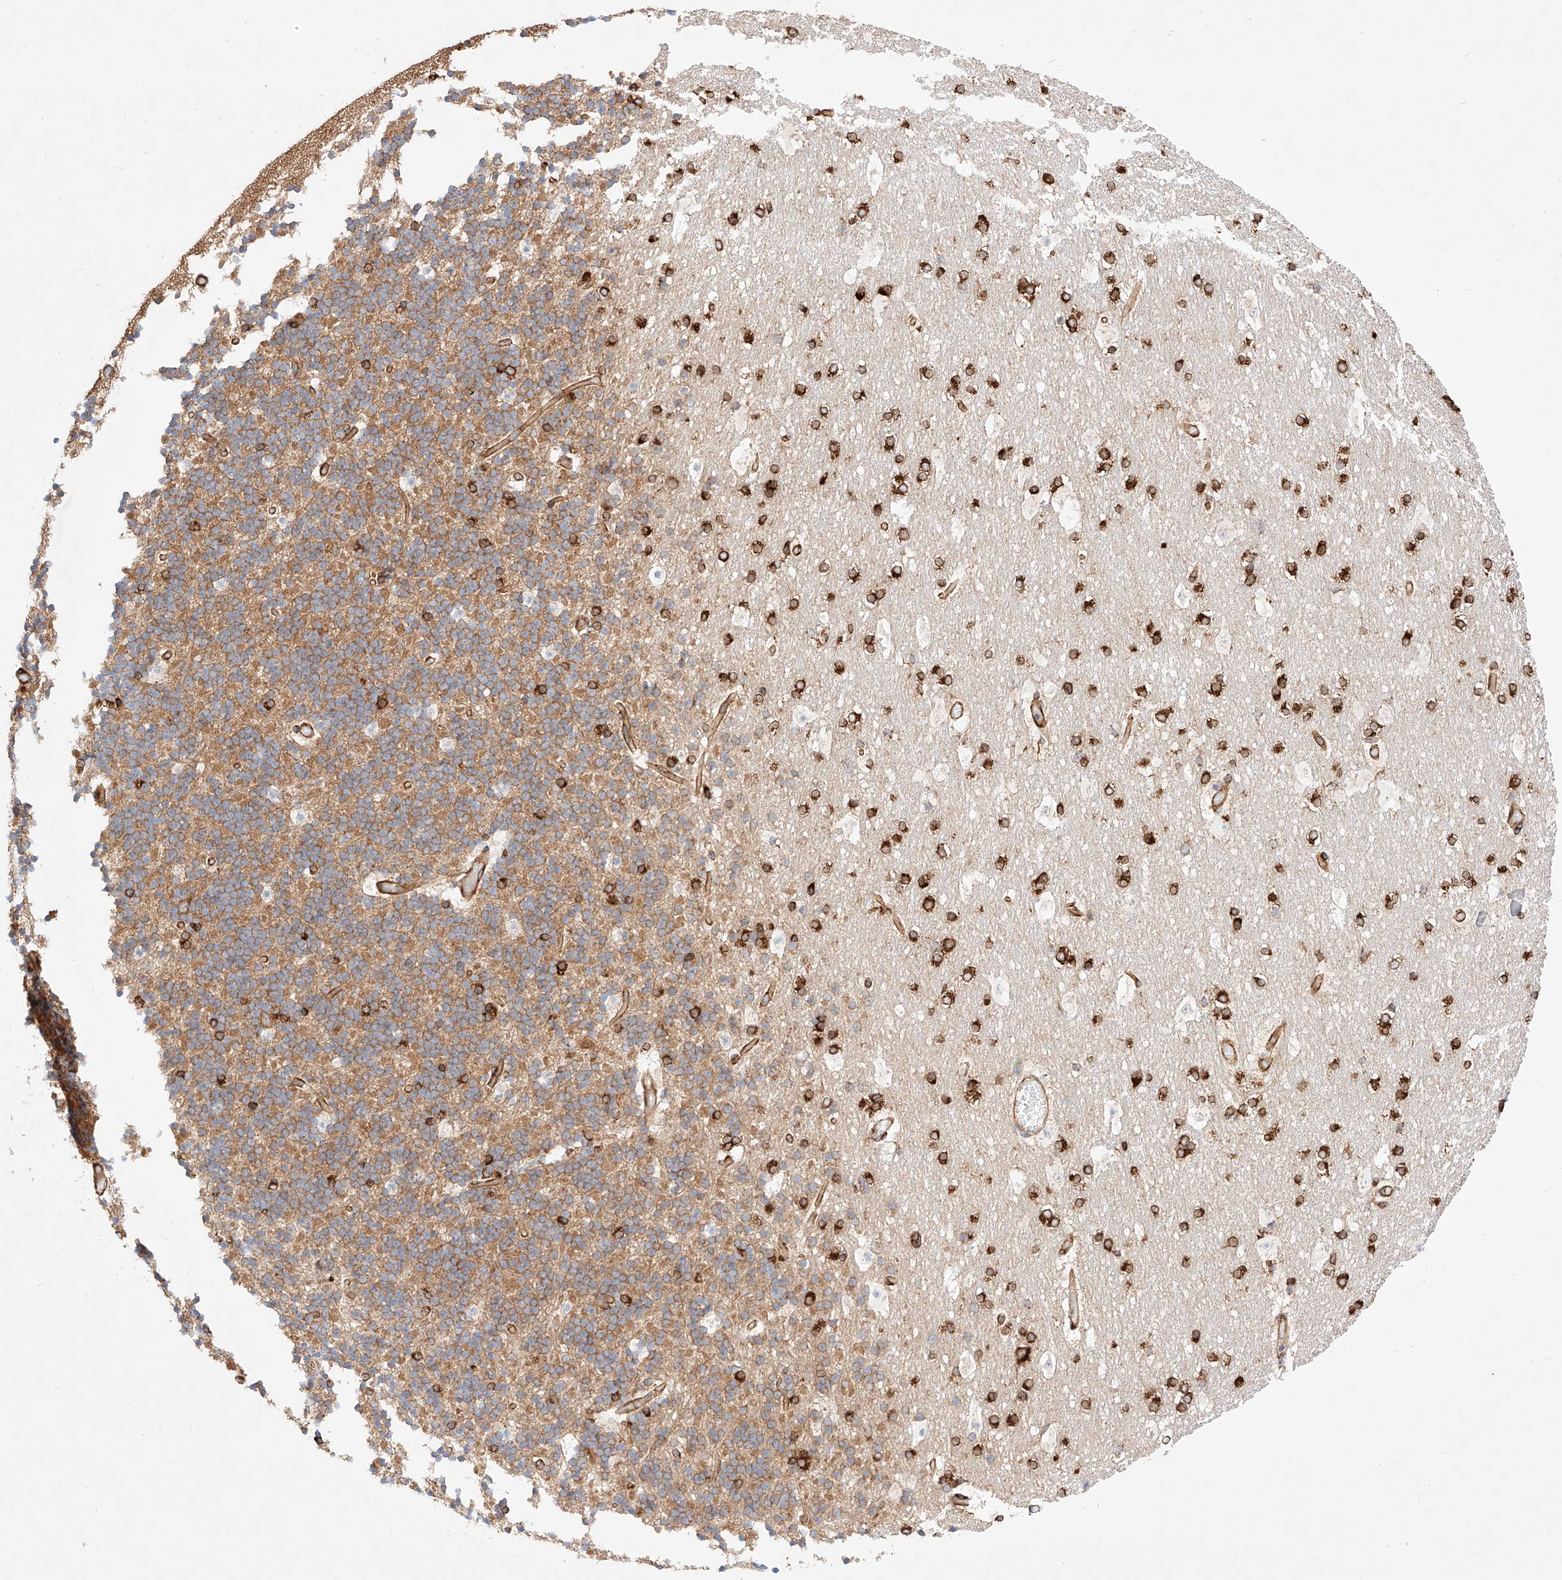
{"staining": {"intensity": "moderate", "quantity": ">75%", "location": "cytoplasmic/membranous"}, "tissue": "cerebellum", "cell_type": "Cells in granular layer", "image_type": "normal", "snomed": [{"axis": "morphology", "description": "Normal tissue, NOS"}, {"axis": "topography", "description": "Cerebellum"}], "caption": "Moderate cytoplasmic/membranous positivity is appreciated in approximately >75% of cells in granular layer in benign cerebellum. The staining is performed using DAB brown chromogen to label protein expression. The nuclei are counter-stained blue using hematoxylin.", "gene": "CSGALNACT2", "patient": {"sex": "male", "age": 57}}